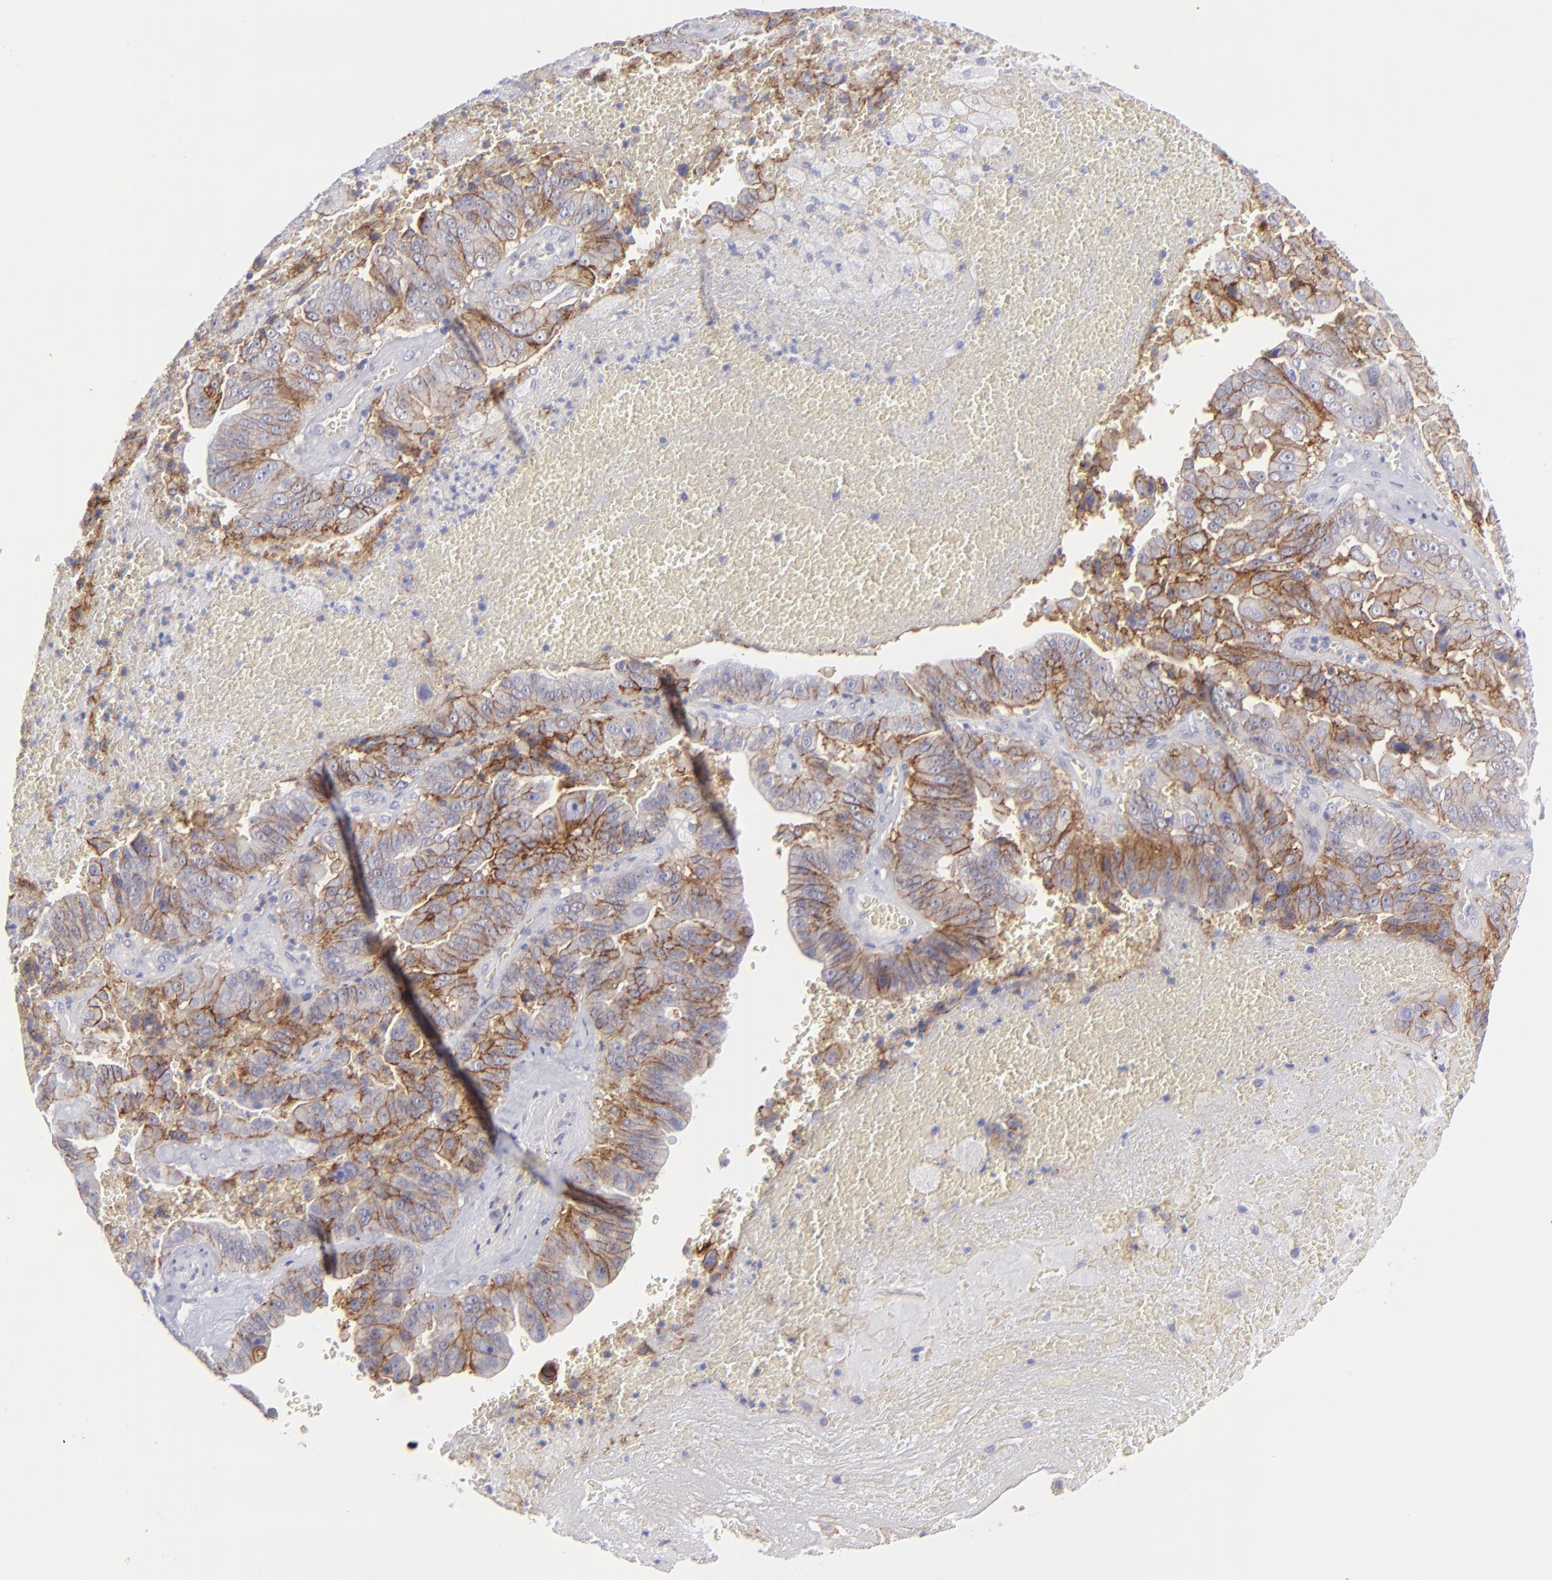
{"staining": {"intensity": "moderate", "quantity": "25%-75%", "location": "cytoplasmic/membranous"}, "tissue": "liver cancer", "cell_type": "Tumor cells", "image_type": "cancer", "snomed": [{"axis": "morphology", "description": "Cholangiocarcinoma"}, {"axis": "topography", "description": "Liver"}], "caption": "The photomicrograph exhibits immunohistochemical staining of cholangiocarcinoma (liver). There is moderate cytoplasmic/membranous positivity is appreciated in about 25%-75% of tumor cells.", "gene": "BSG", "patient": {"sex": "female", "age": 79}}